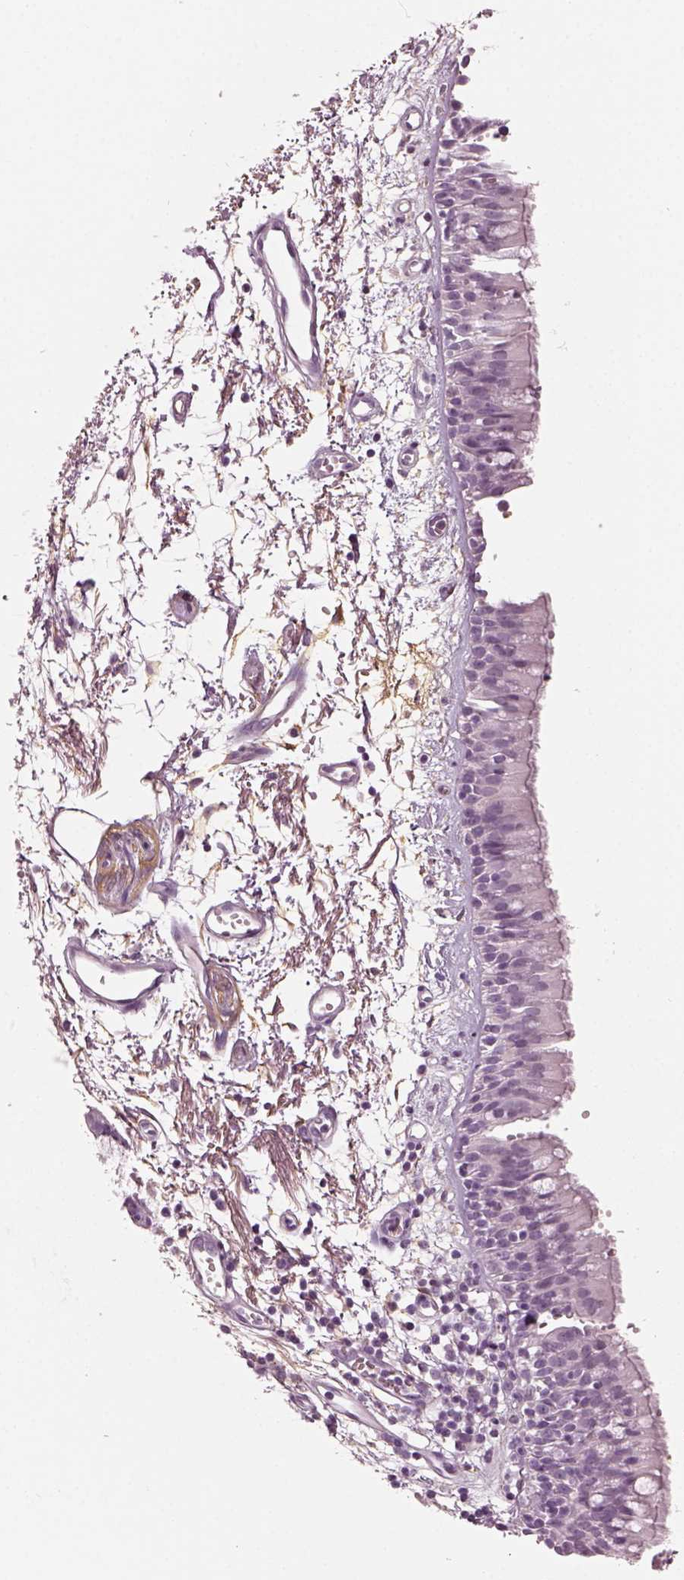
{"staining": {"intensity": "negative", "quantity": "none", "location": "none"}, "tissue": "bronchus", "cell_type": "Respiratory epithelial cells", "image_type": "normal", "snomed": [{"axis": "morphology", "description": "Normal tissue, NOS"}, {"axis": "morphology", "description": "Squamous cell carcinoma, NOS"}, {"axis": "topography", "description": "Cartilage tissue"}, {"axis": "topography", "description": "Bronchus"}, {"axis": "topography", "description": "Lung"}], "caption": "A photomicrograph of bronchus stained for a protein displays no brown staining in respiratory epithelial cells. Brightfield microscopy of immunohistochemistry (IHC) stained with DAB (3,3'-diaminobenzidine) (brown) and hematoxylin (blue), captured at high magnification.", "gene": "TRIM69", "patient": {"sex": "male", "age": 66}}